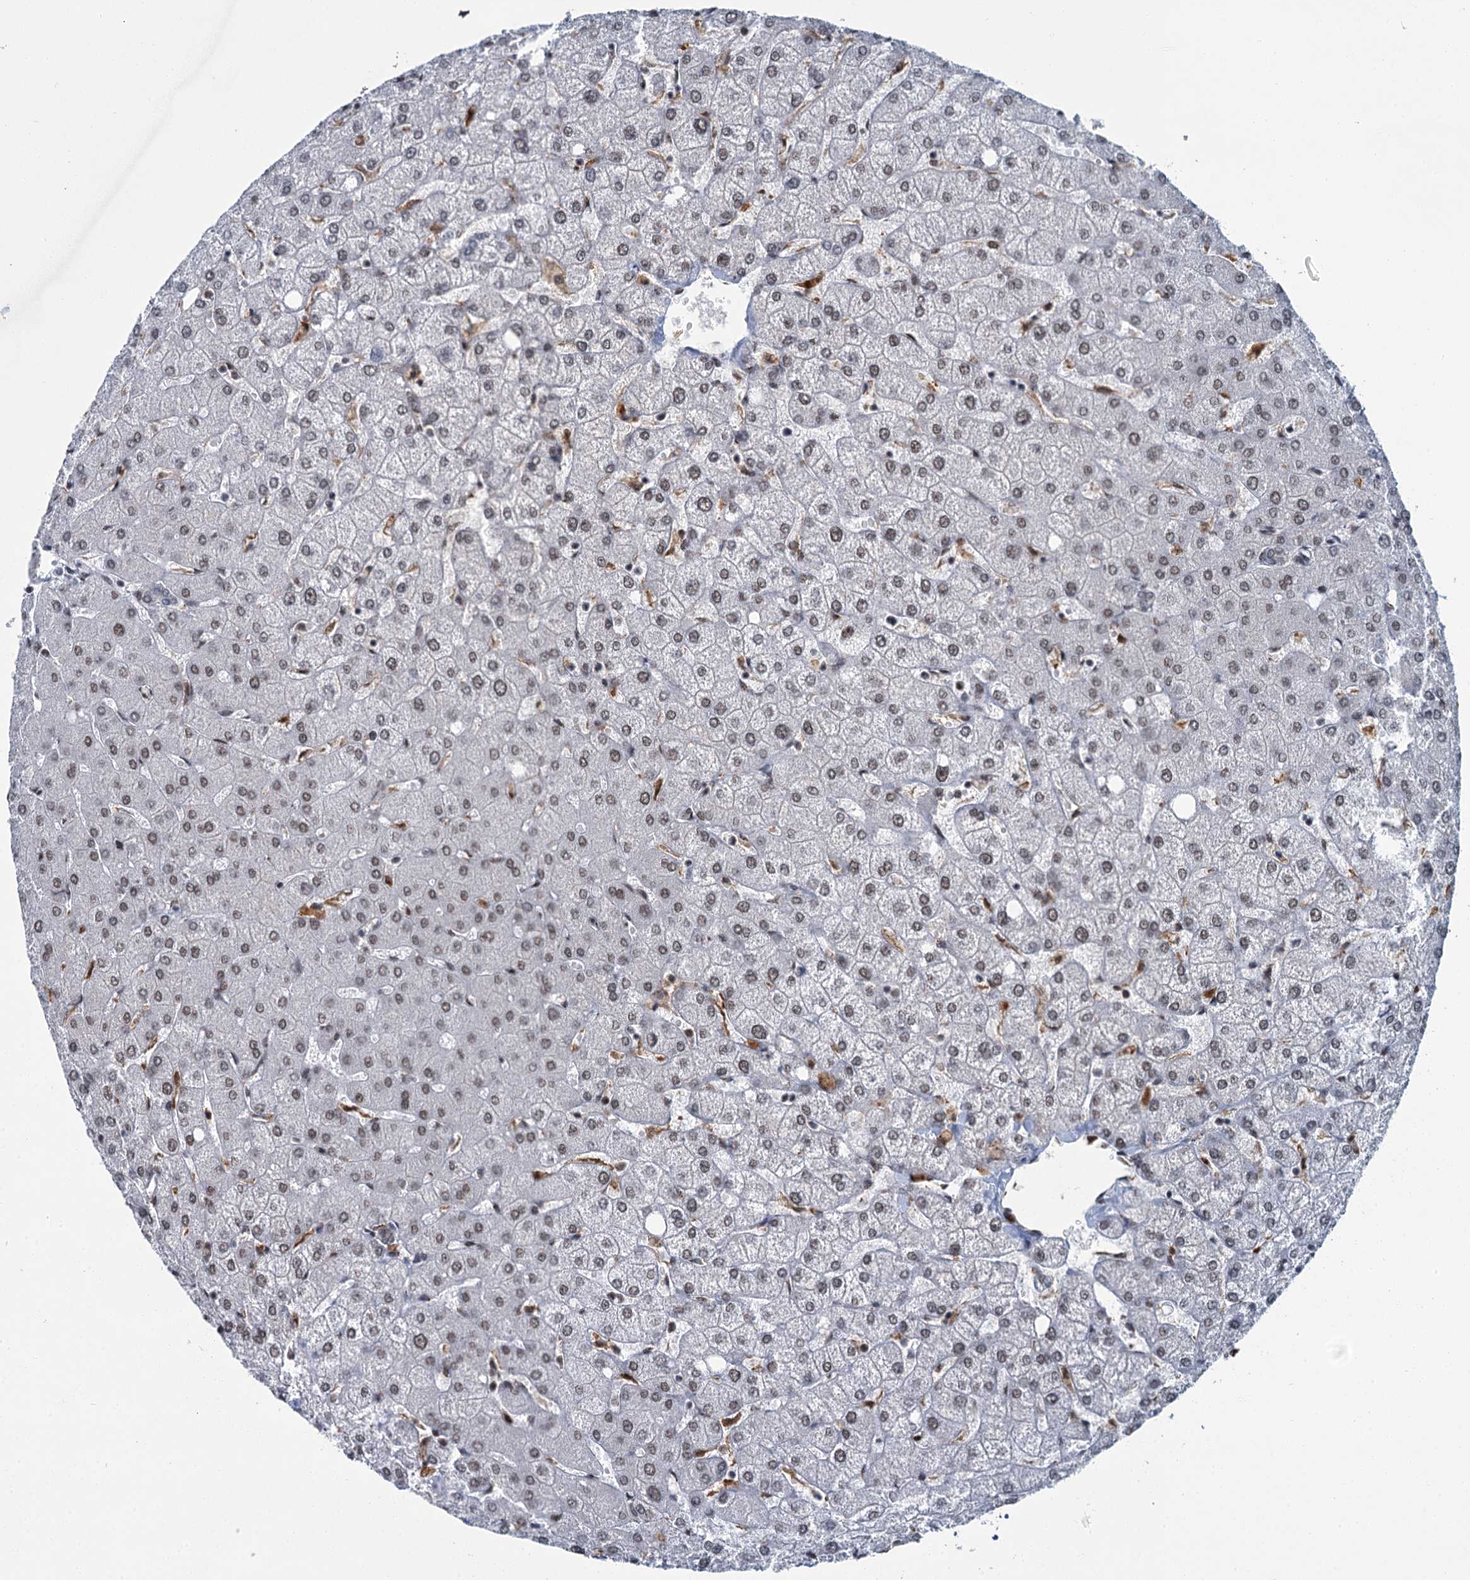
{"staining": {"intensity": "weak", "quantity": "25%-75%", "location": "nuclear"}, "tissue": "liver", "cell_type": "Hepatocytes", "image_type": "normal", "snomed": [{"axis": "morphology", "description": "Normal tissue, NOS"}, {"axis": "topography", "description": "Liver"}], "caption": "Immunohistochemistry (DAB) staining of benign liver exhibits weak nuclear protein expression in approximately 25%-75% of hepatocytes.", "gene": "PPHLN1", "patient": {"sex": "female", "age": 54}}